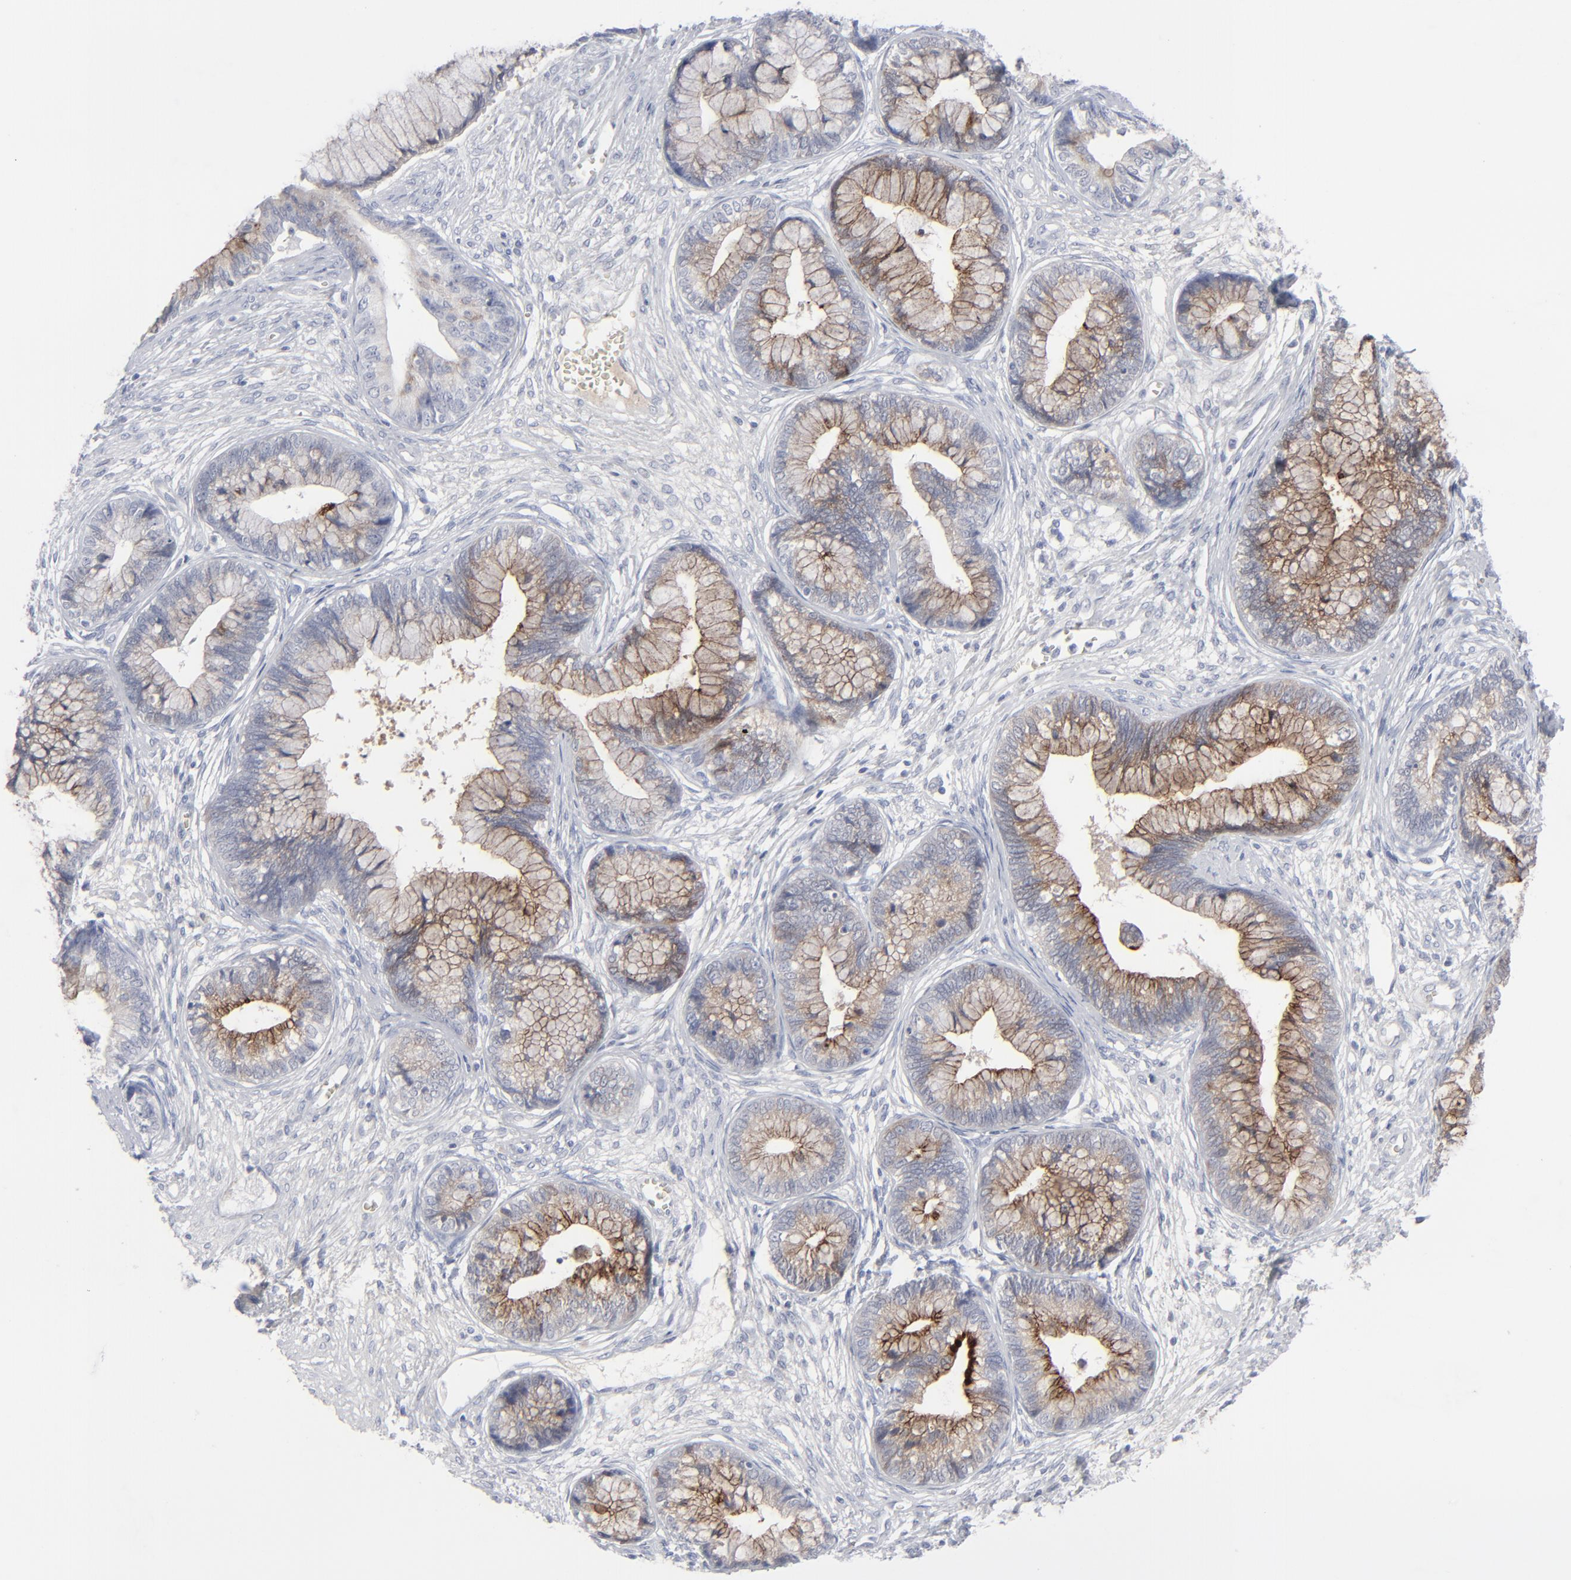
{"staining": {"intensity": "moderate", "quantity": "25%-75%", "location": "cytoplasmic/membranous"}, "tissue": "cervical cancer", "cell_type": "Tumor cells", "image_type": "cancer", "snomed": [{"axis": "morphology", "description": "Adenocarcinoma, NOS"}, {"axis": "topography", "description": "Cervix"}], "caption": "Protein expression analysis of cervical cancer (adenocarcinoma) exhibits moderate cytoplasmic/membranous staining in approximately 25%-75% of tumor cells.", "gene": "MSLN", "patient": {"sex": "female", "age": 44}}